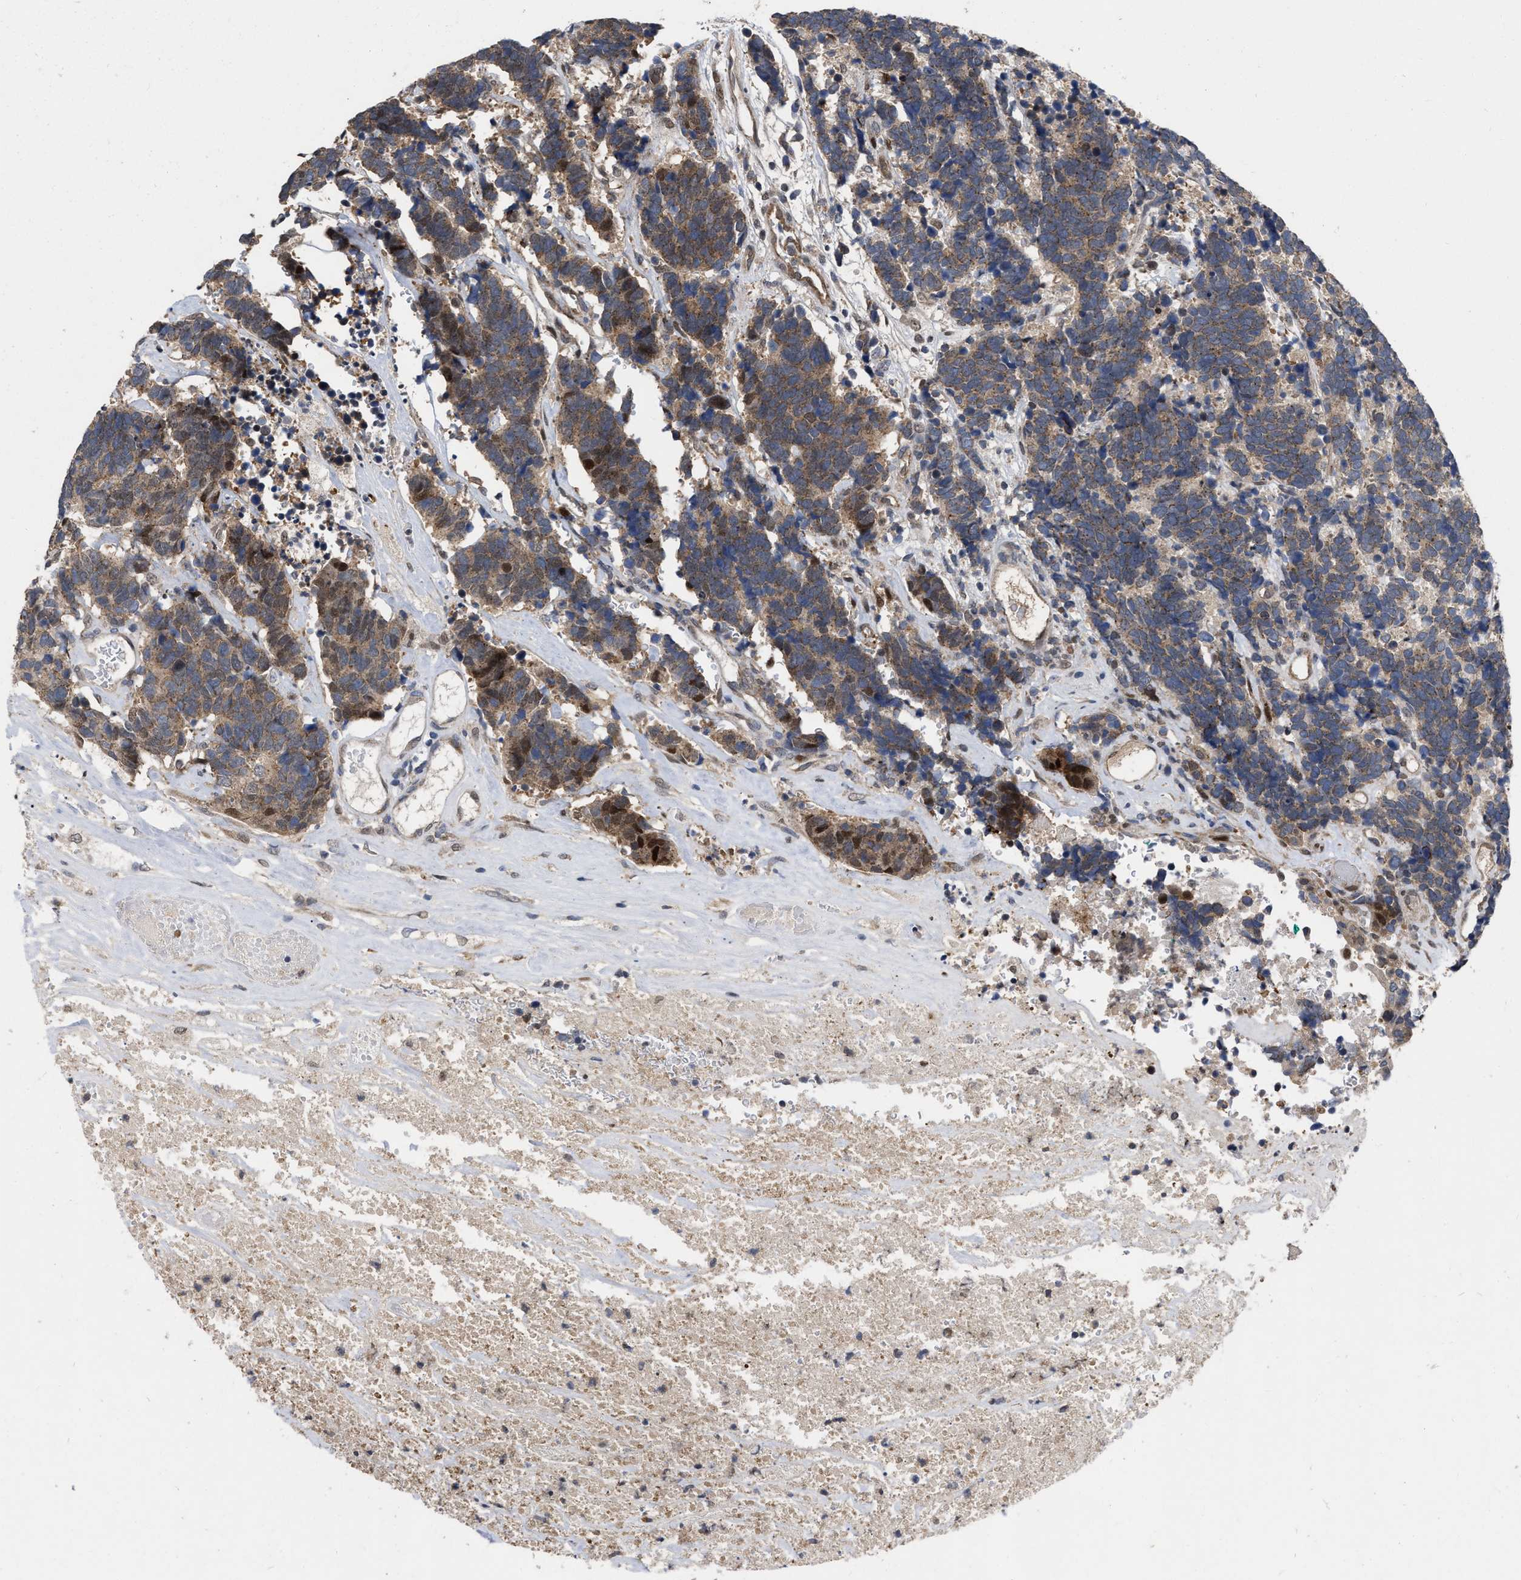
{"staining": {"intensity": "moderate", "quantity": ">75%", "location": "cytoplasmic/membranous"}, "tissue": "carcinoid", "cell_type": "Tumor cells", "image_type": "cancer", "snomed": [{"axis": "morphology", "description": "Carcinoma, NOS"}, {"axis": "morphology", "description": "Carcinoid, malignant, NOS"}, {"axis": "topography", "description": "Urinary bladder"}], "caption": "Moderate cytoplasmic/membranous expression is identified in approximately >75% of tumor cells in carcinoid. (IHC, brightfield microscopy, high magnification).", "gene": "MDM4", "patient": {"sex": "male", "age": 57}}